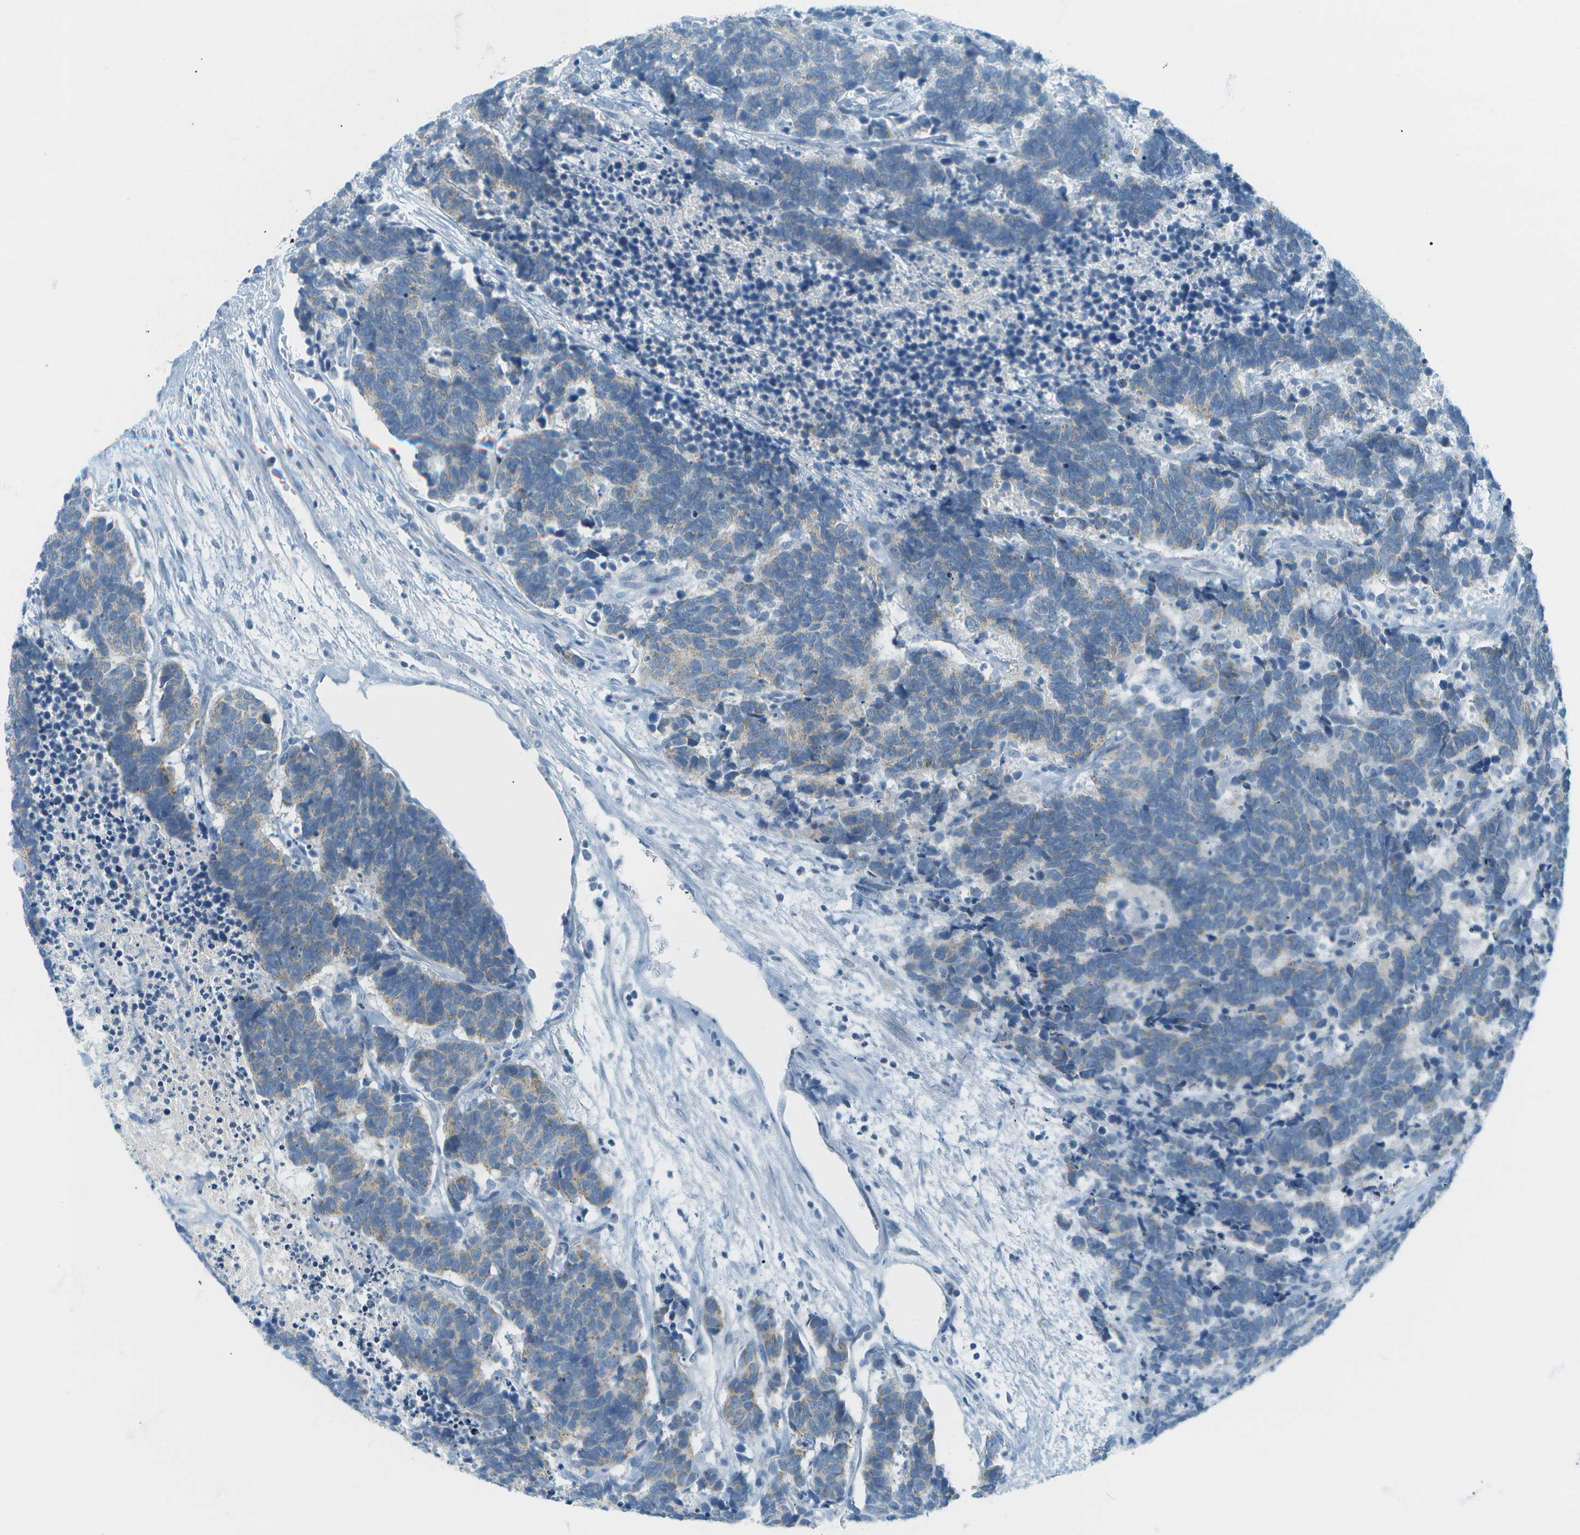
{"staining": {"intensity": "weak", "quantity": "25%-75%", "location": "cytoplasmic/membranous"}, "tissue": "carcinoid", "cell_type": "Tumor cells", "image_type": "cancer", "snomed": [{"axis": "morphology", "description": "Carcinoma, NOS"}, {"axis": "morphology", "description": "Carcinoid, malignant, NOS"}, {"axis": "topography", "description": "Urinary bladder"}], "caption": "Immunohistochemical staining of human carcinoid (malignant) exhibits low levels of weak cytoplasmic/membranous expression in approximately 25%-75% of tumor cells.", "gene": "SMYD5", "patient": {"sex": "male", "age": 57}}